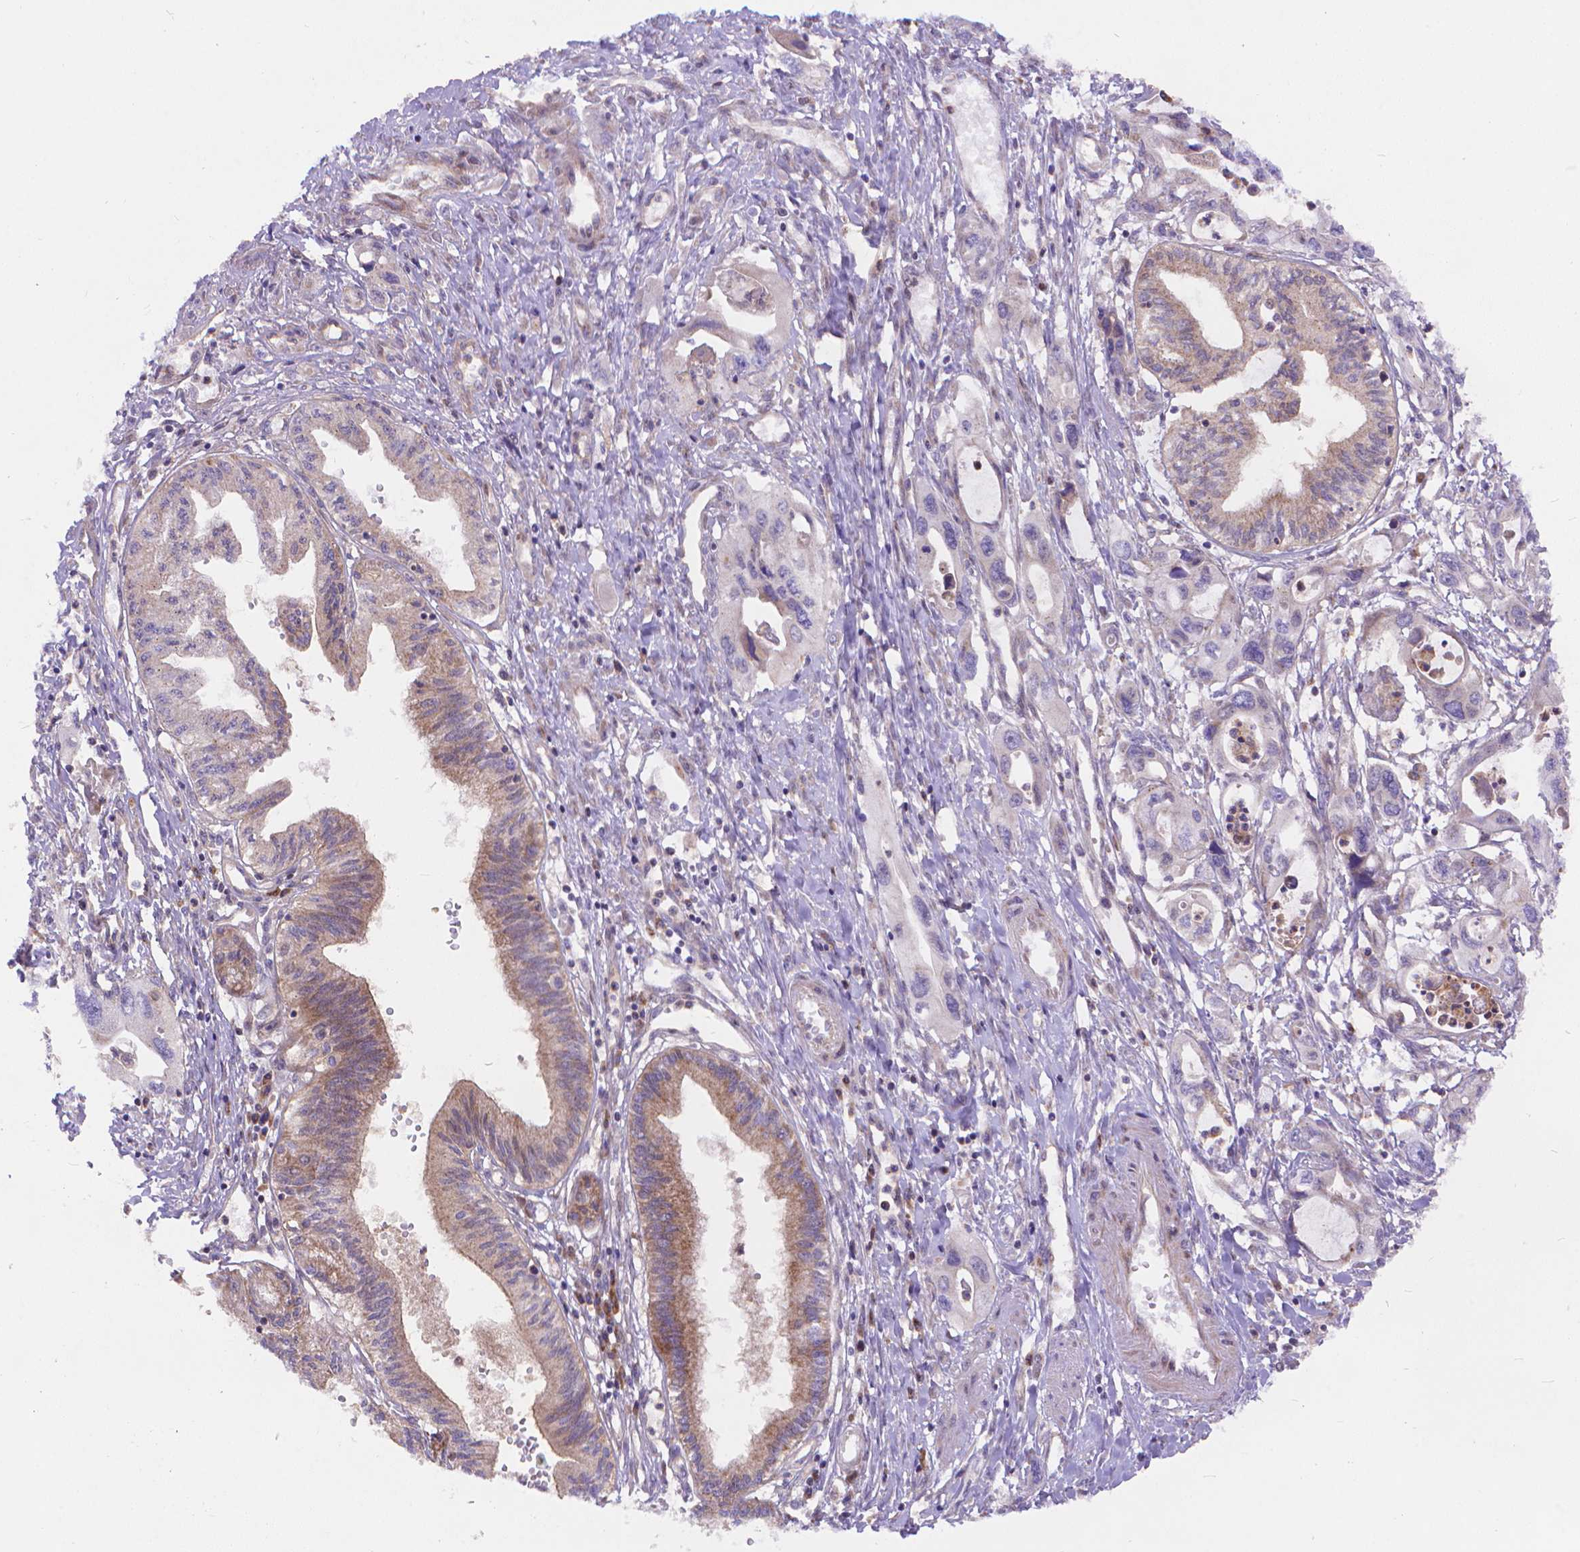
{"staining": {"intensity": "weak", "quantity": "<25%", "location": "cytoplasmic/membranous"}, "tissue": "pancreatic cancer", "cell_type": "Tumor cells", "image_type": "cancer", "snomed": [{"axis": "morphology", "description": "Adenocarcinoma, NOS"}, {"axis": "topography", "description": "Pancreas"}], "caption": "Pancreatic cancer (adenocarcinoma) was stained to show a protein in brown. There is no significant staining in tumor cells.", "gene": "ARAP1", "patient": {"sex": "male", "age": 60}}